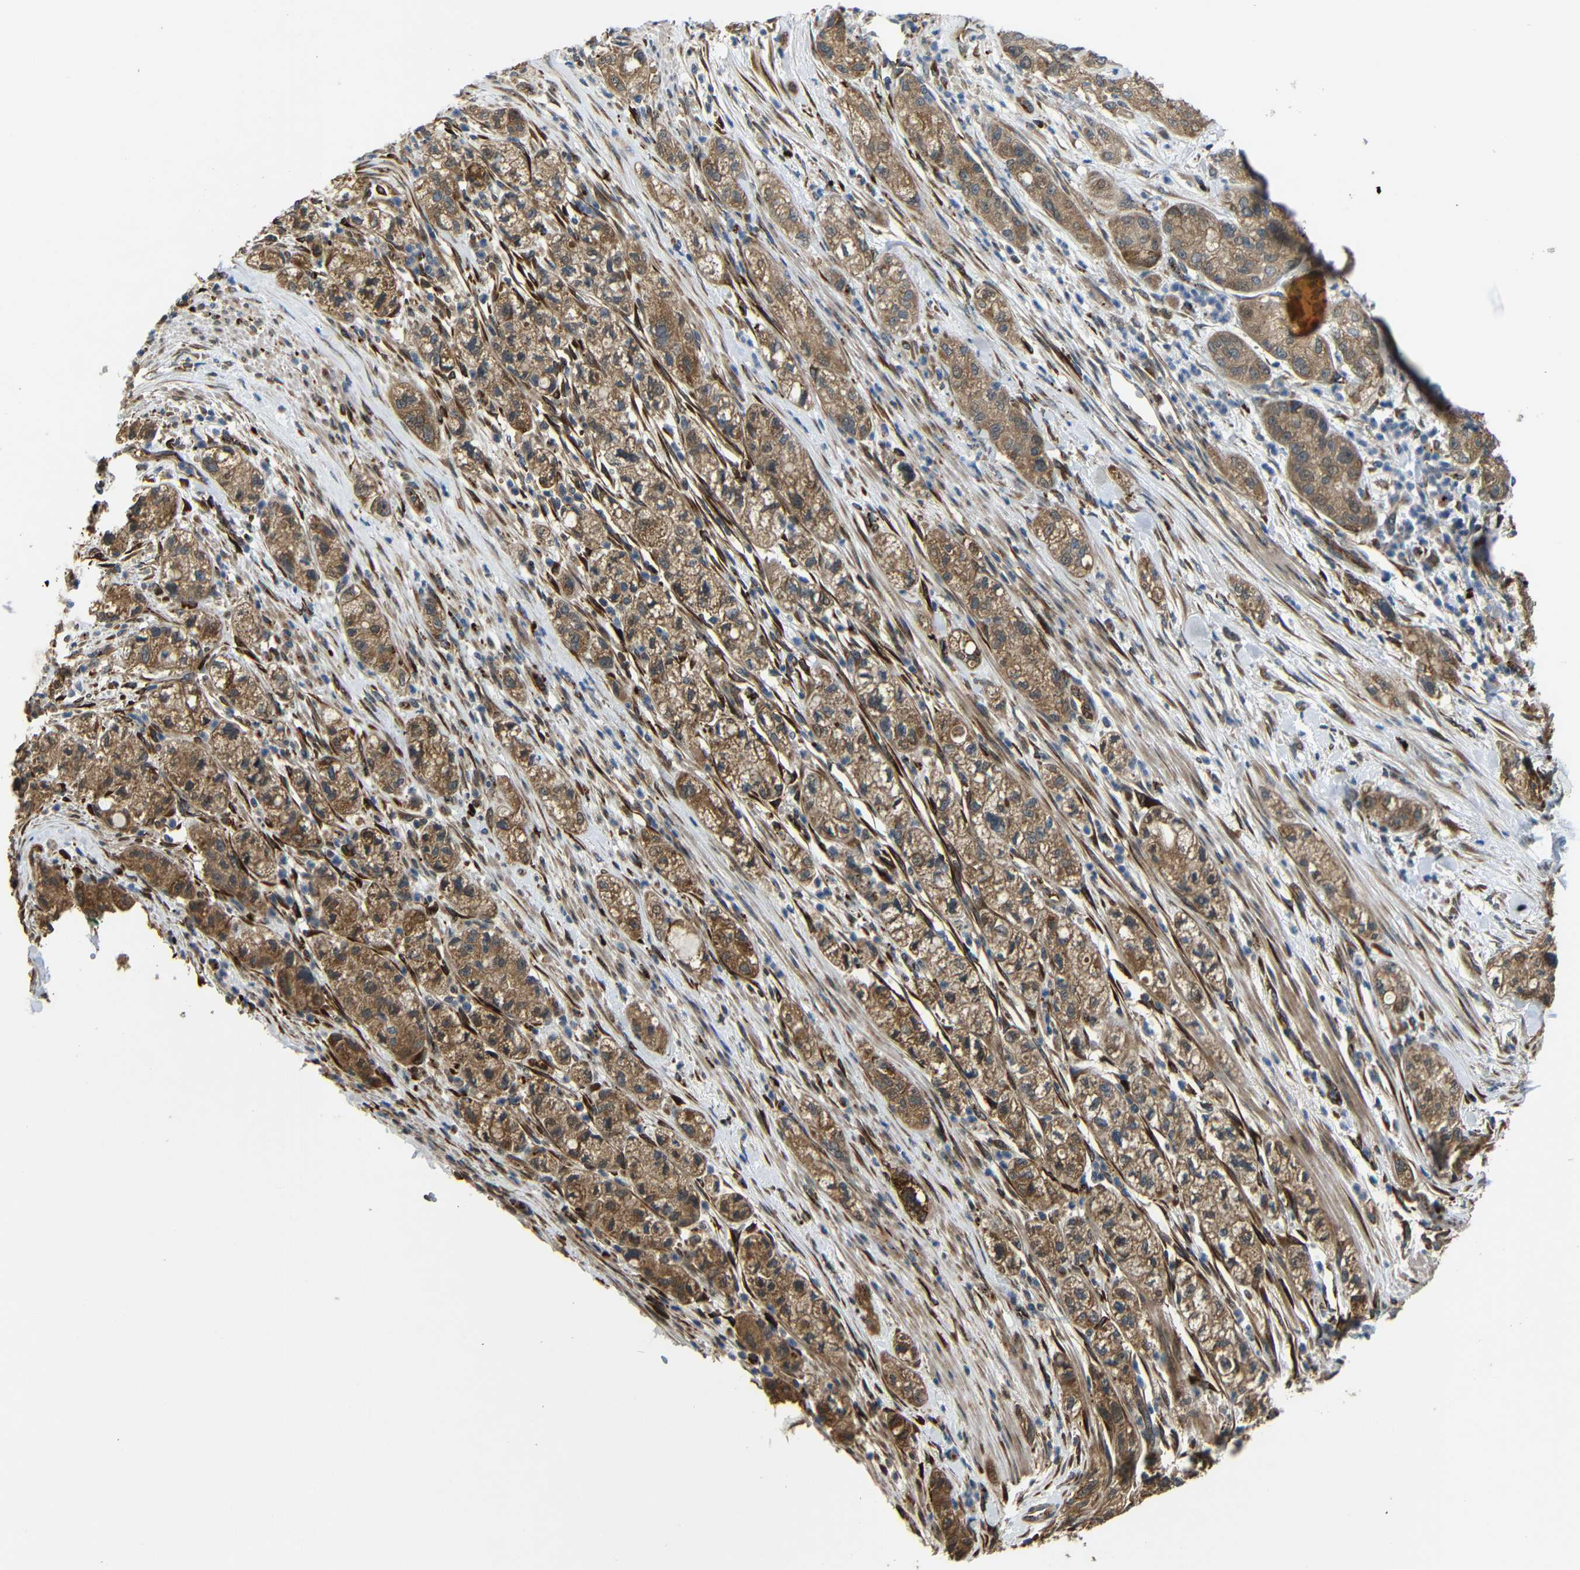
{"staining": {"intensity": "moderate", "quantity": ">75%", "location": "cytoplasmic/membranous"}, "tissue": "pancreatic cancer", "cell_type": "Tumor cells", "image_type": "cancer", "snomed": [{"axis": "morphology", "description": "Adenocarcinoma, NOS"}, {"axis": "topography", "description": "Pancreas"}], "caption": "Pancreatic adenocarcinoma stained with DAB immunohistochemistry (IHC) exhibits medium levels of moderate cytoplasmic/membranous expression in about >75% of tumor cells. Using DAB (3,3'-diaminobenzidine) (brown) and hematoxylin (blue) stains, captured at high magnification using brightfield microscopy.", "gene": "ATP7A", "patient": {"sex": "female", "age": 78}}